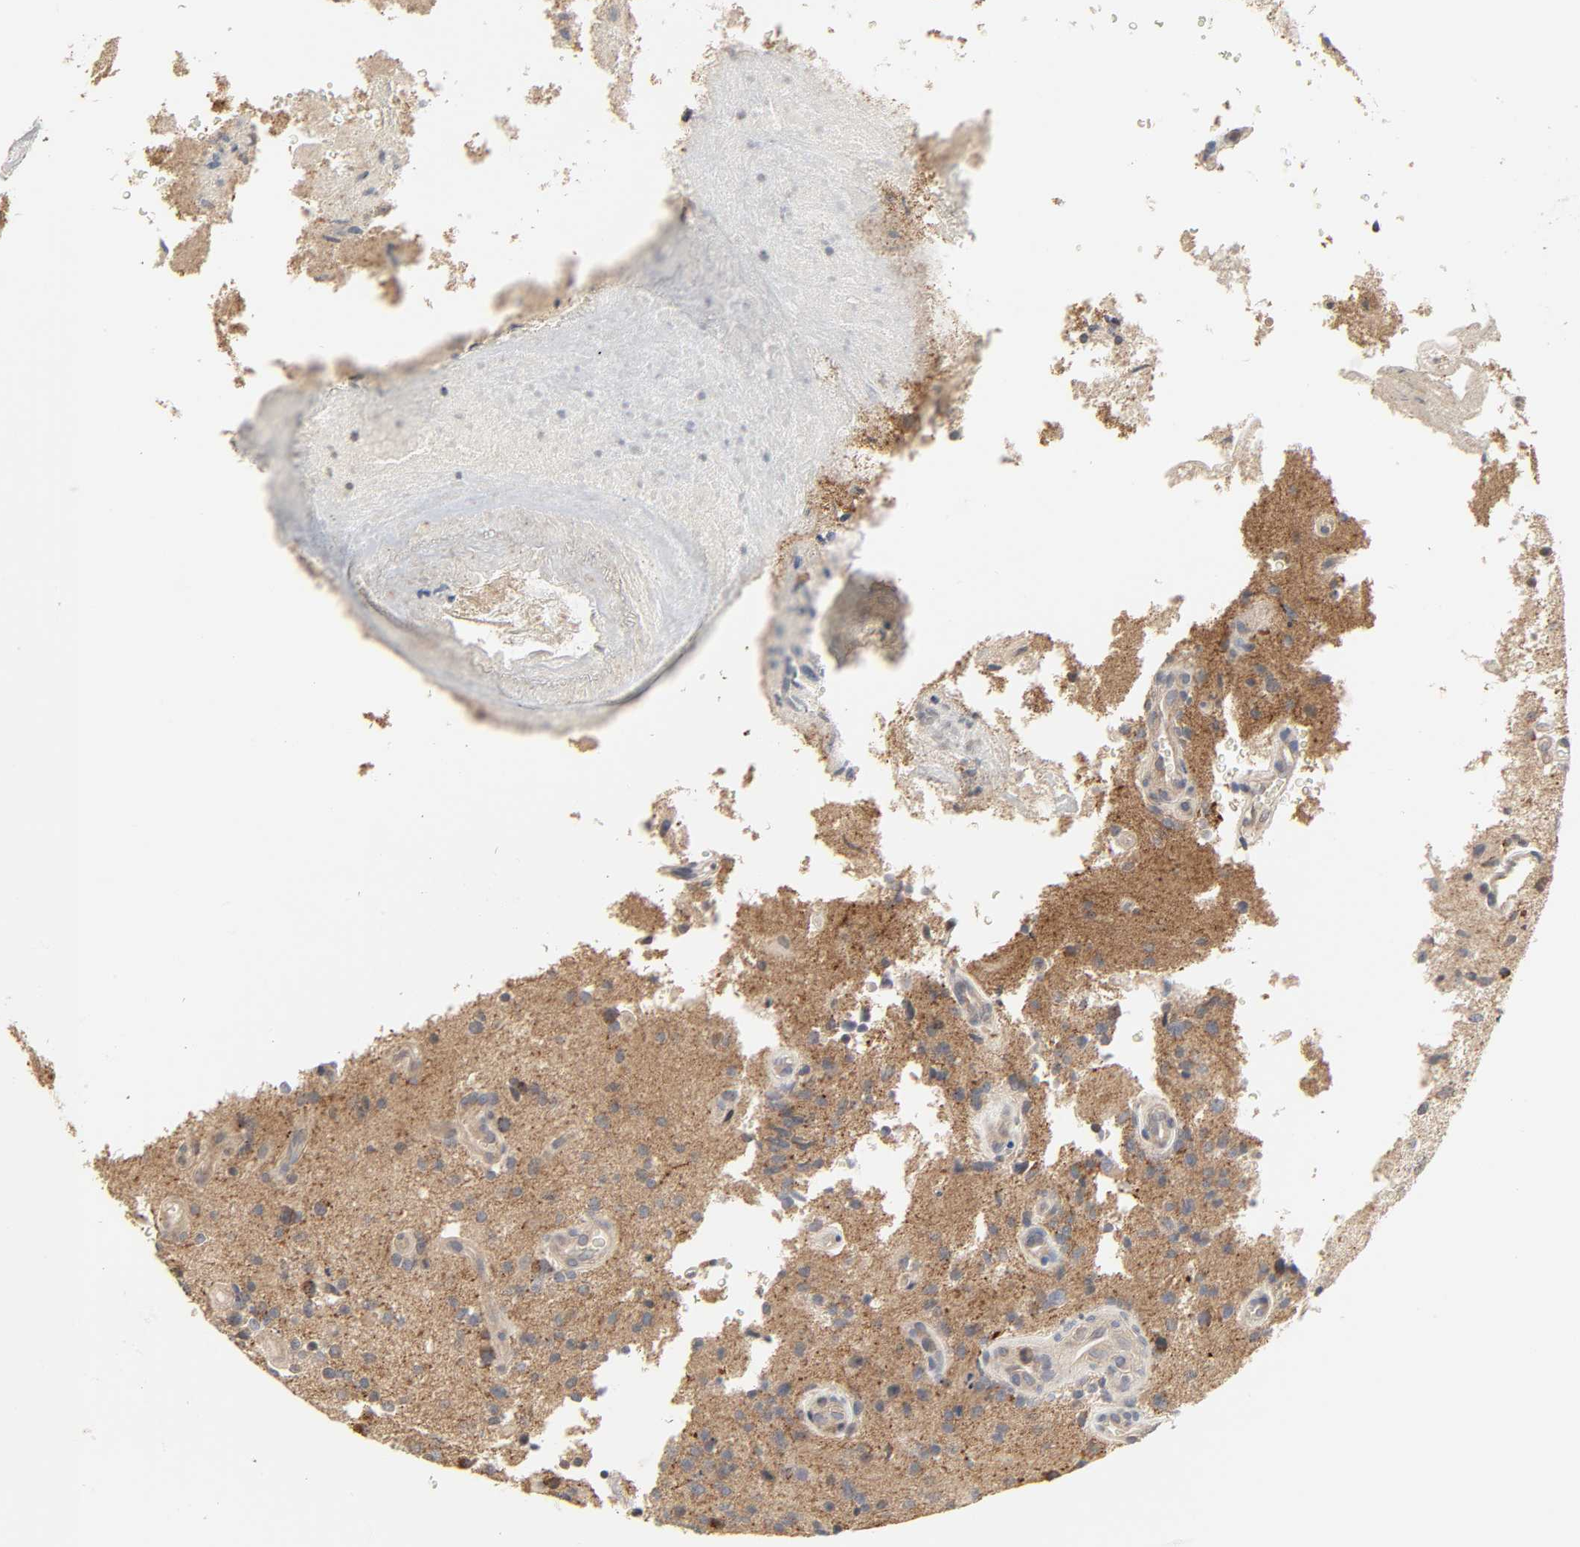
{"staining": {"intensity": "weak", "quantity": ">75%", "location": "cytoplasmic/membranous"}, "tissue": "glioma", "cell_type": "Tumor cells", "image_type": "cancer", "snomed": [{"axis": "morphology", "description": "Normal tissue, NOS"}, {"axis": "morphology", "description": "Glioma, malignant, High grade"}, {"axis": "topography", "description": "Cerebral cortex"}], "caption": "This image shows immunohistochemistry (IHC) staining of human high-grade glioma (malignant), with low weak cytoplasmic/membranous expression in approximately >75% of tumor cells.", "gene": "CLEC4E", "patient": {"sex": "male", "age": 75}}